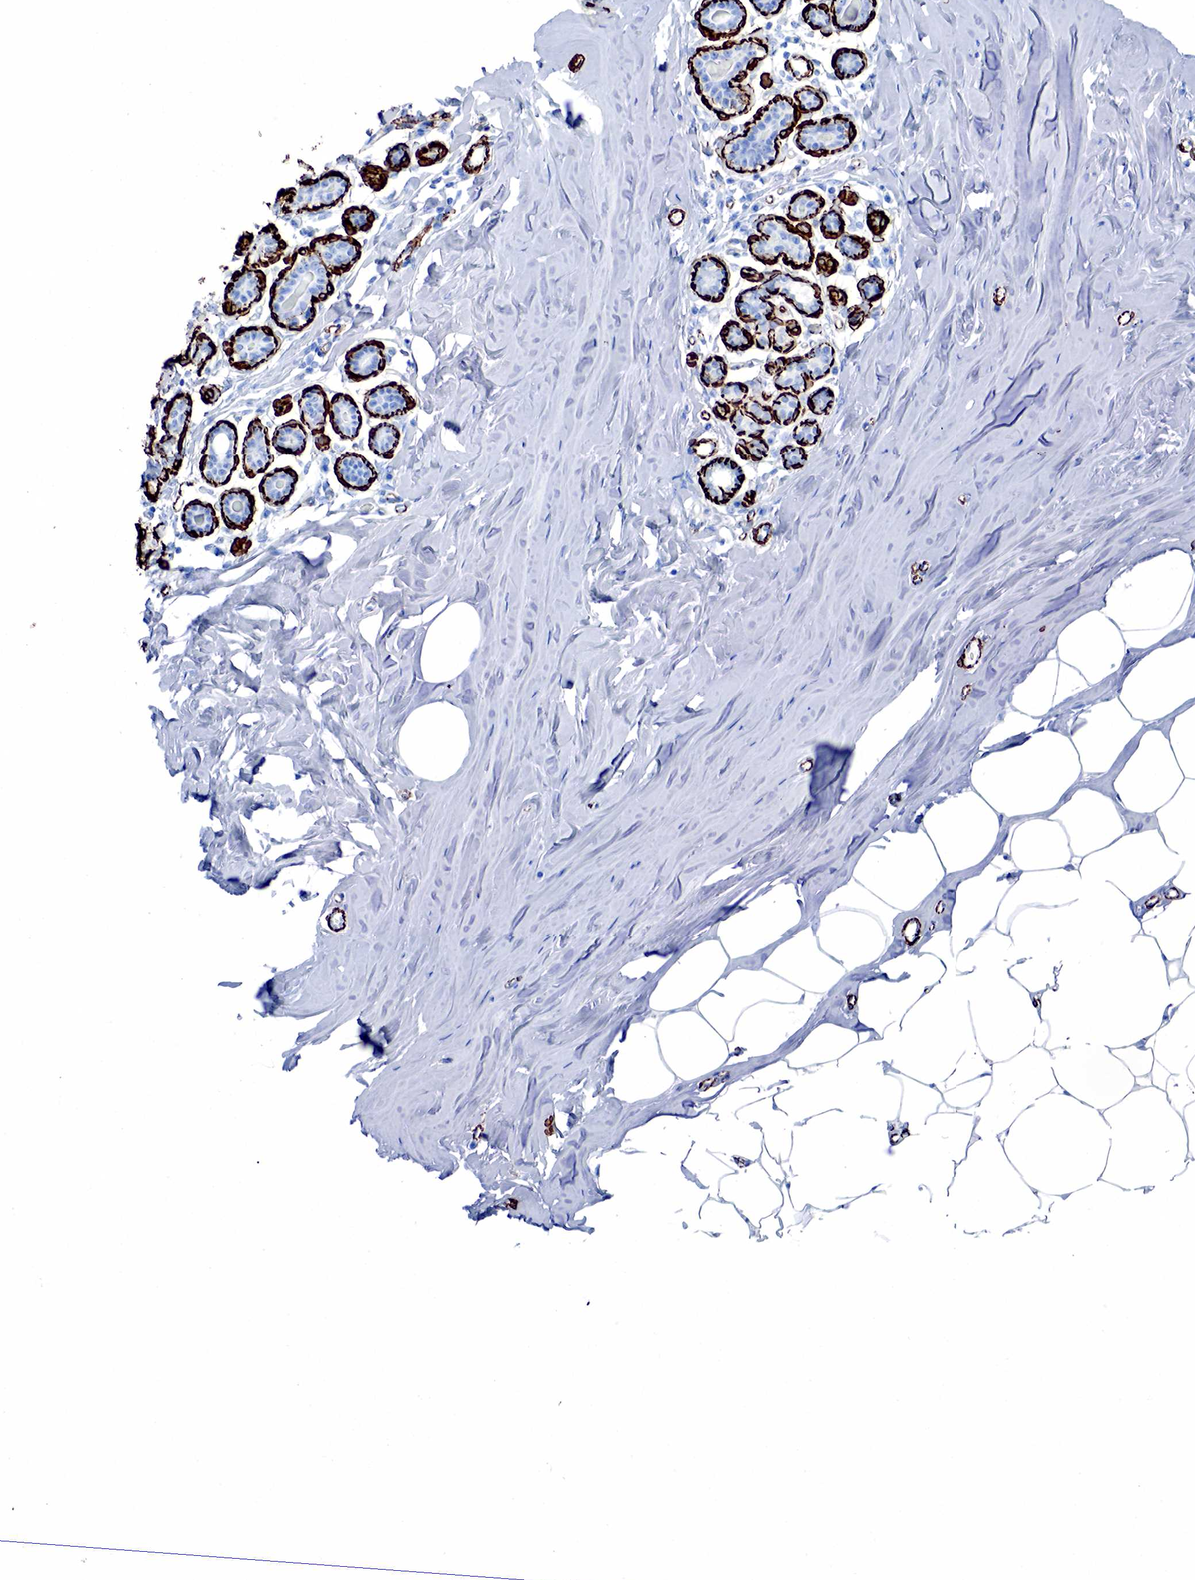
{"staining": {"intensity": "negative", "quantity": "none", "location": "none"}, "tissue": "breast", "cell_type": "Adipocytes", "image_type": "normal", "snomed": [{"axis": "morphology", "description": "Normal tissue, NOS"}, {"axis": "topography", "description": "Breast"}], "caption": "There is no significant positivity in adipocytes of breast. The staining was performed using DAB to visualize the protein expression in brown, while the nuclei were stained in blue with hematoxylin (Magnification: 20x).", "gene": "ACTA1", "patient": {"sex": "female", "age": 45}}